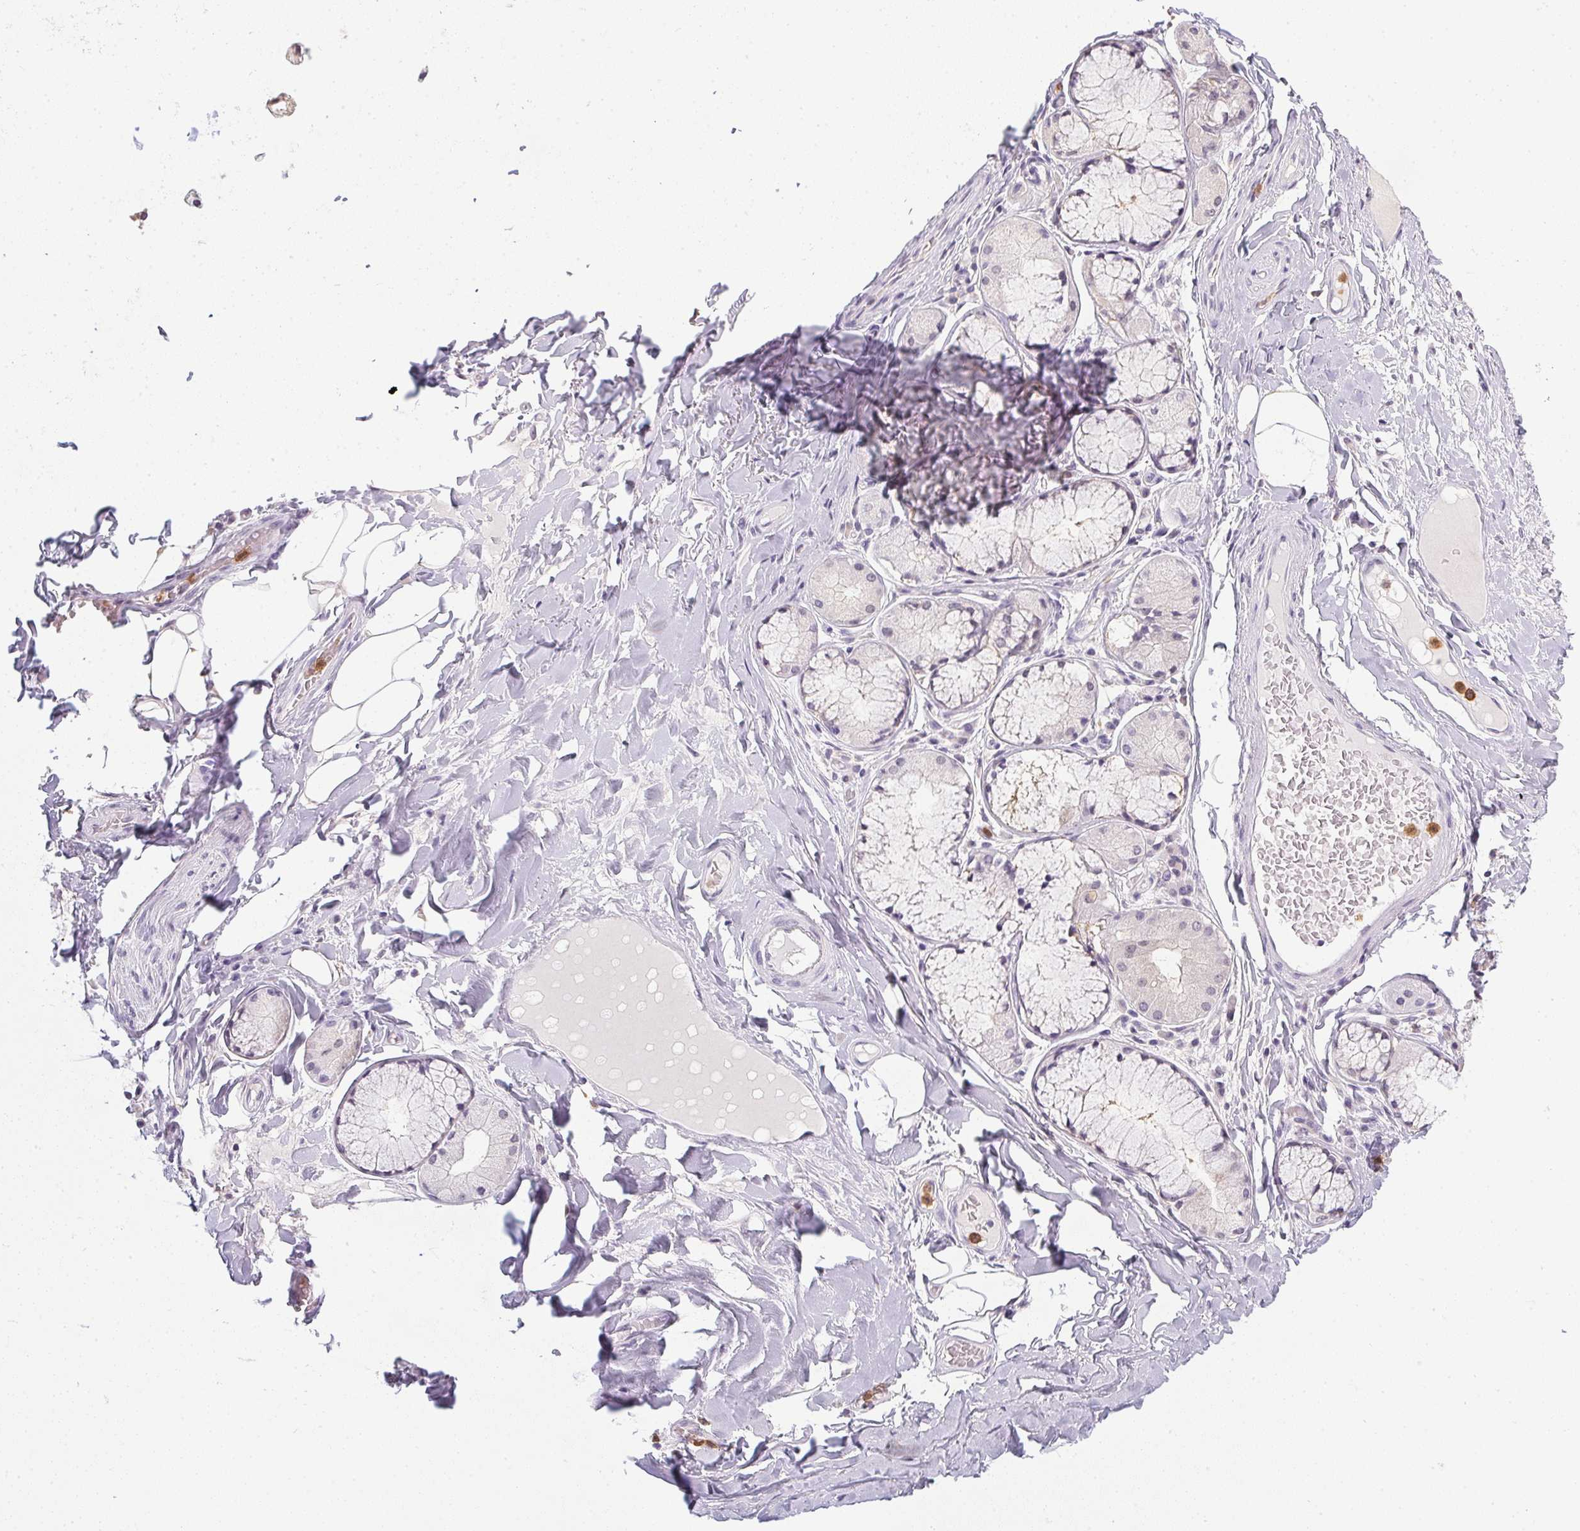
{"staining": {"intensity": "negative", "quantity": "none", "location": "none"}, "tissue": "adipose tissue", "cell_type": "Adipocytes", "image_type": "normal", "snomed": [{"axis": "morphology", "description": "Normal tissue, NOS"}, {"axis": "topography", "description": "Cartilage tissue"}, {"axis": "topography", "description": "Bronchus"}], "caption": "This micrograph is of normal adipose tissue stained with immunohistochemistry (IHC) to label a protein in brown with the nuclei are counter-stained blue. There is no staining in adipocytes. Brightfield microscopy of immunohistochemistry stained with DAB (brown) and hematoxylin (blue), captured at high magnification.", "gene": "DNAJC5G", "patient": {"sex": "male", "age": 64}}